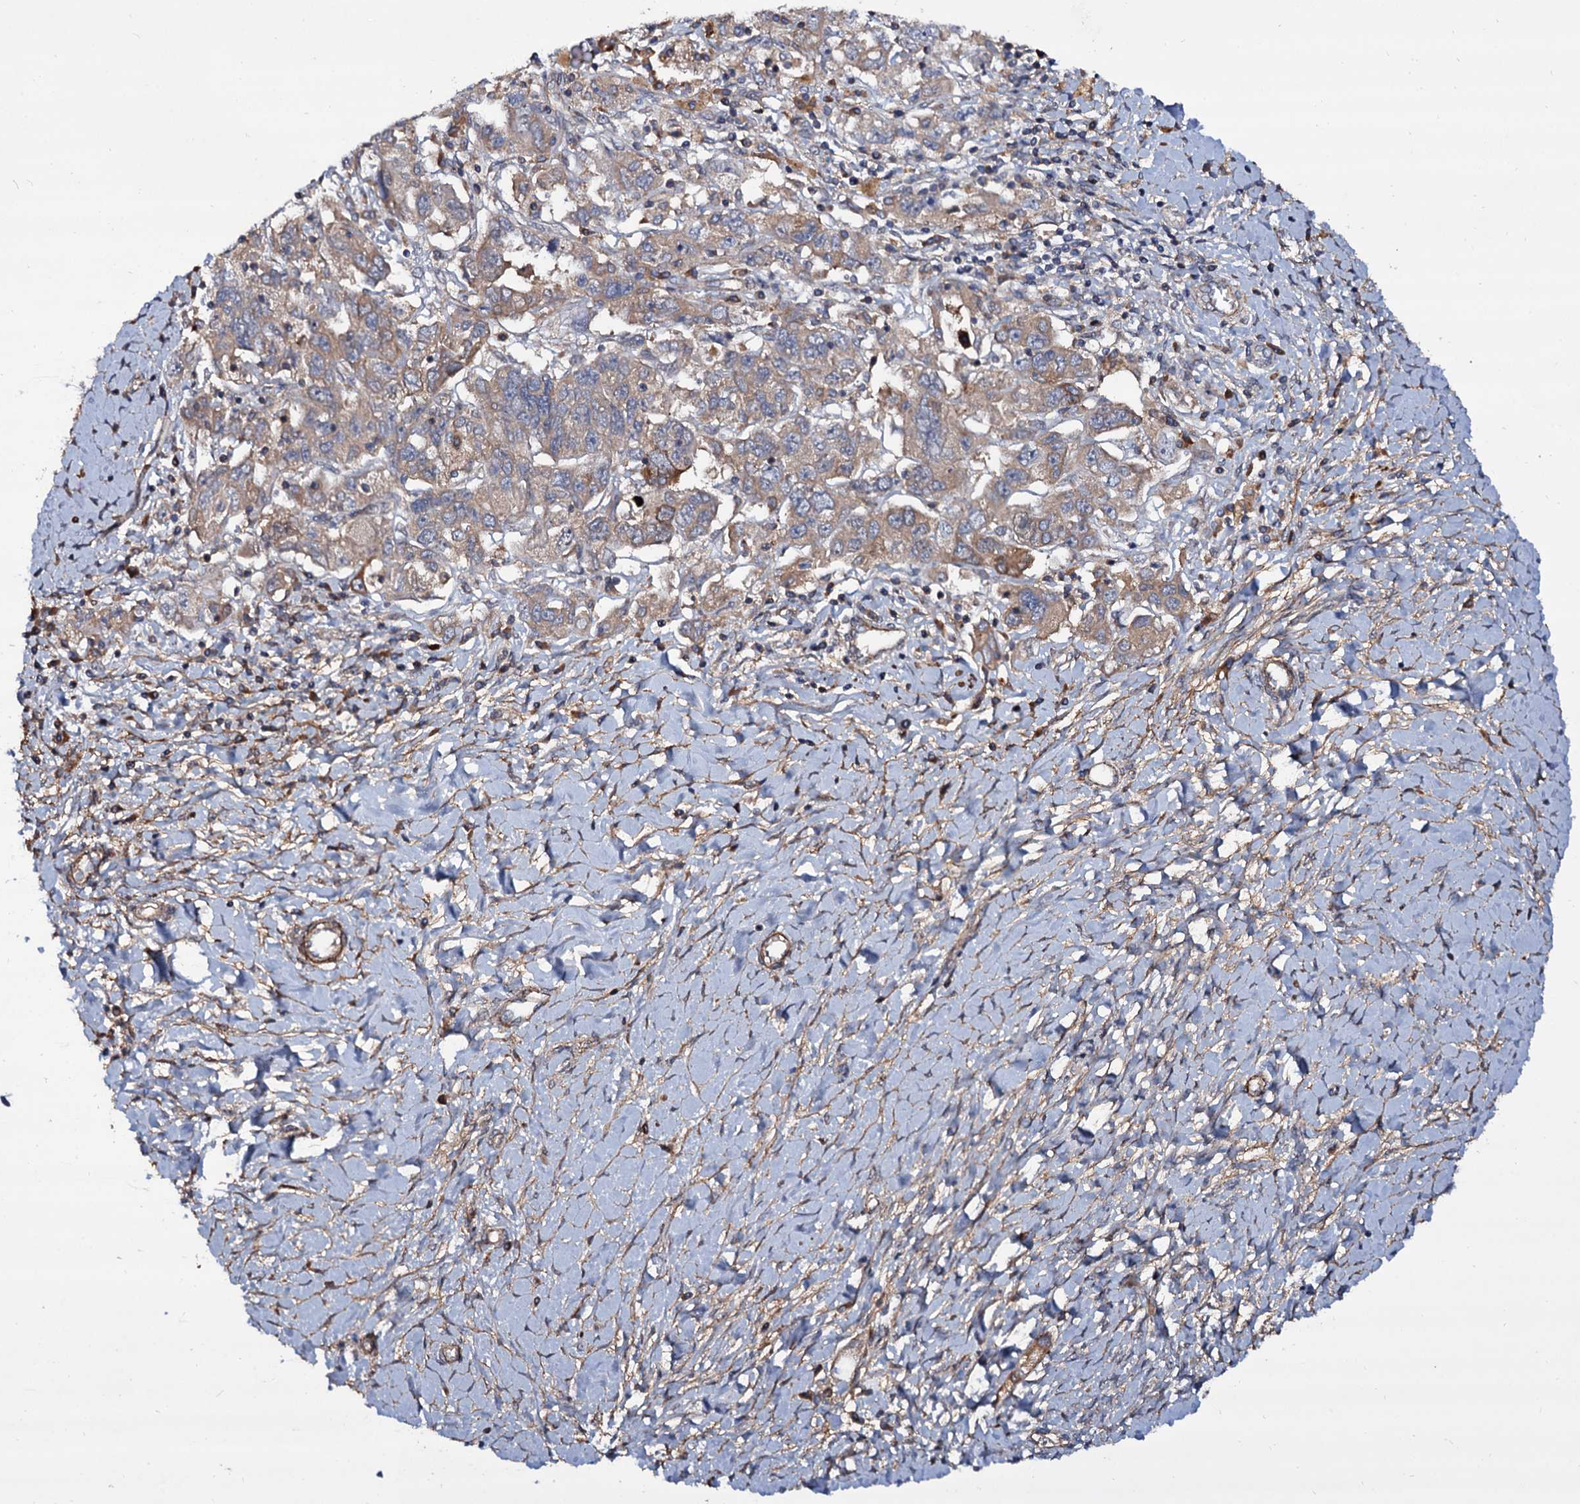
{"staining": {"intensity": "weak", "quantity": ">75%", "location": "cytoplasmic/membranous"}, "tissue": "ovarian cancer", "cell_type": "Tumor cells", "image_type": "cancer", "snomed": [{"axis": "morphology", "description": "Carcinoma, NOS"}, {"axis": "morphology", "description": "Cystadenocarcinoma, serous, NOS"}, {"axis": "topography", "description": "Ovary"}], "caption": "High-magnification brightfield microscopy of ovarian cancer stained with DAB (brown) and counterstained with hematoxylin (blue). tumor cells exhibit weak cytoplasmic/membranous expression is identified in about>75% of cells.", "gene": "ISM2", "patient": {"sex": "female", "age": 69}}